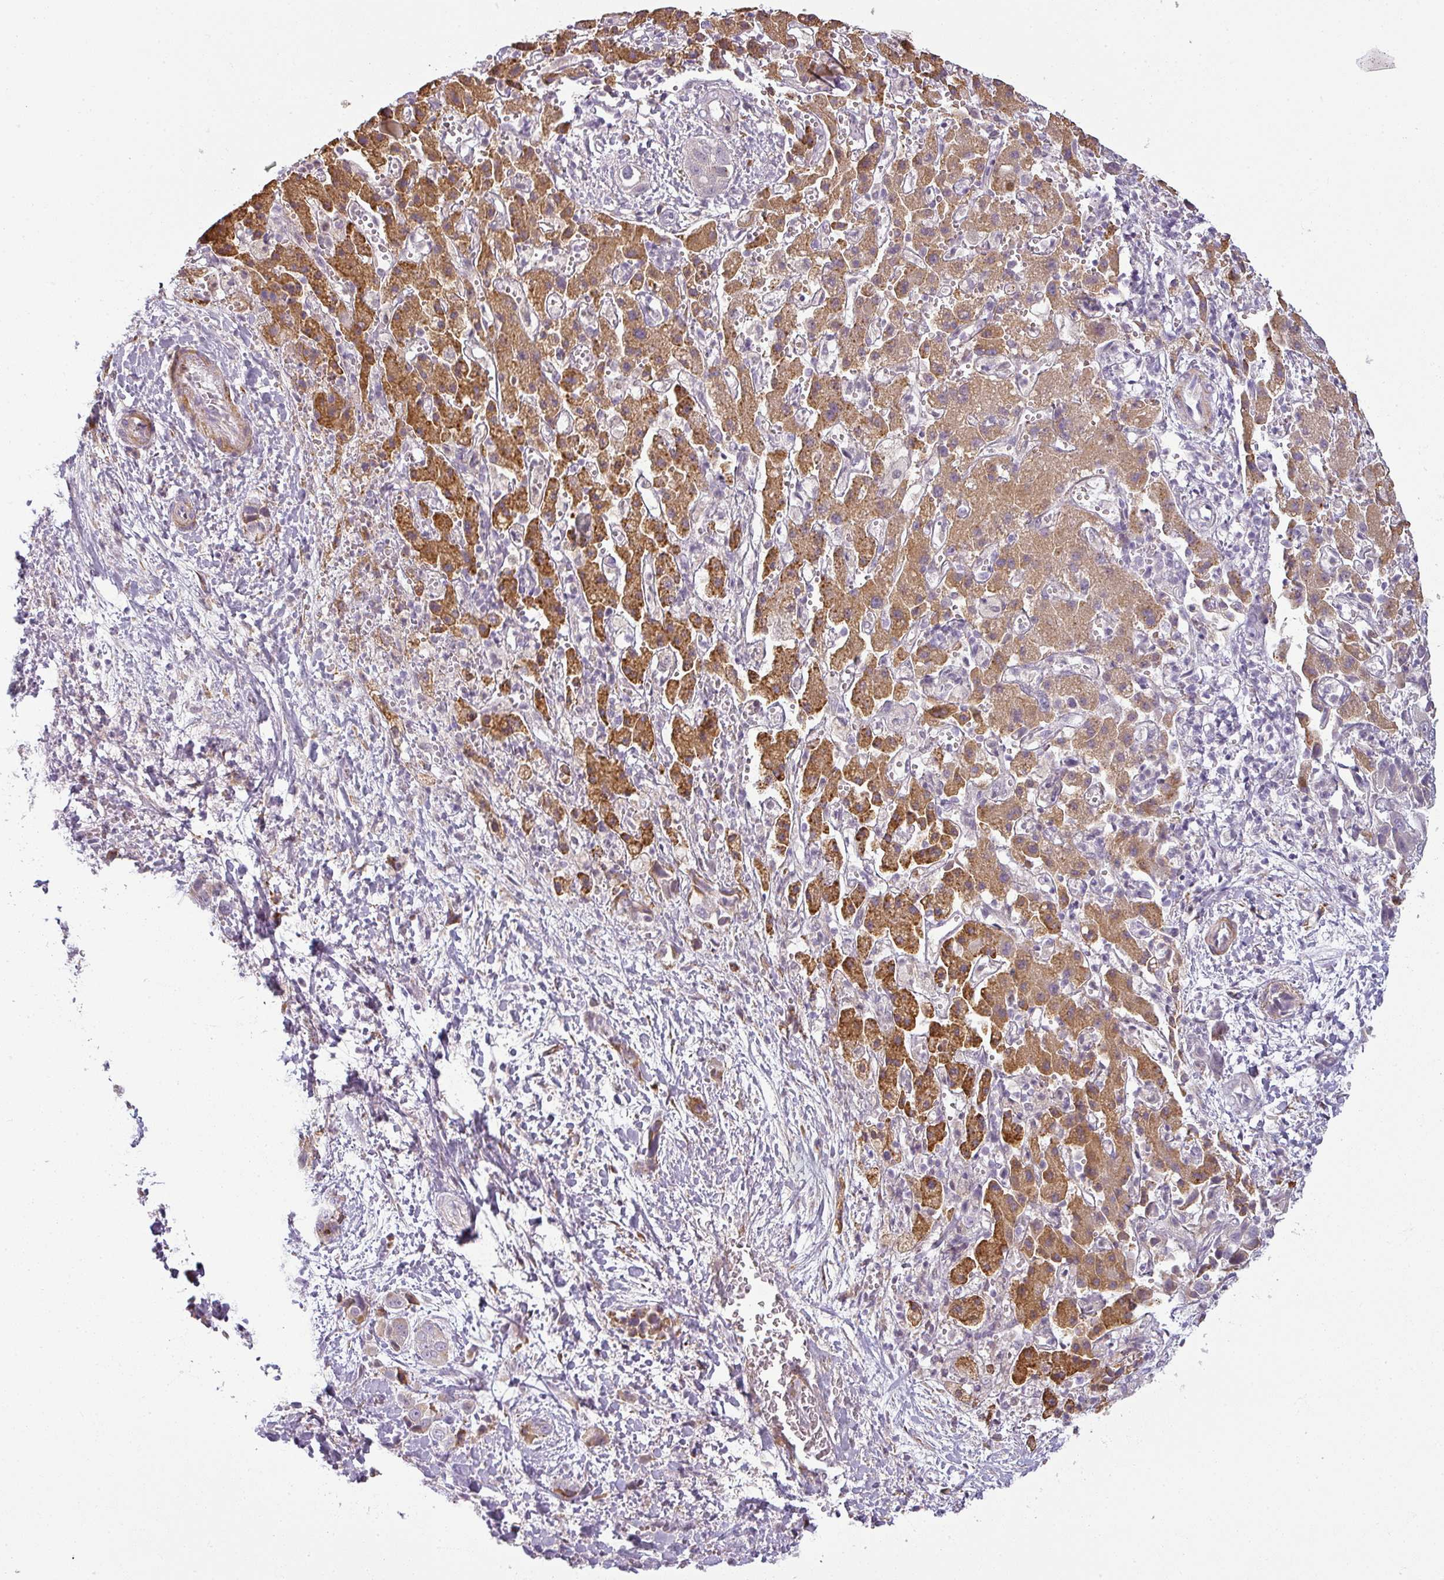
{"staining": {"intensity": "negative", "quantity": "none", "location": "none"}, "tissue": "liver cancer", "cell_type": "Tumor cells", "image_type": "cancer", "snomed": [{"axis": "morphology", "description": "Cholangiocarcinoma"}, {"axis": "topography", "description": "Liver"}], "caption": "High power microscopy micrograph of an IHC photomicrograph of cholangiocarcinoma (liver), revealing no significant expression in tumor cells.", "gene": "CCDC144A", "patient": {"sex": "female", "age": 52}}